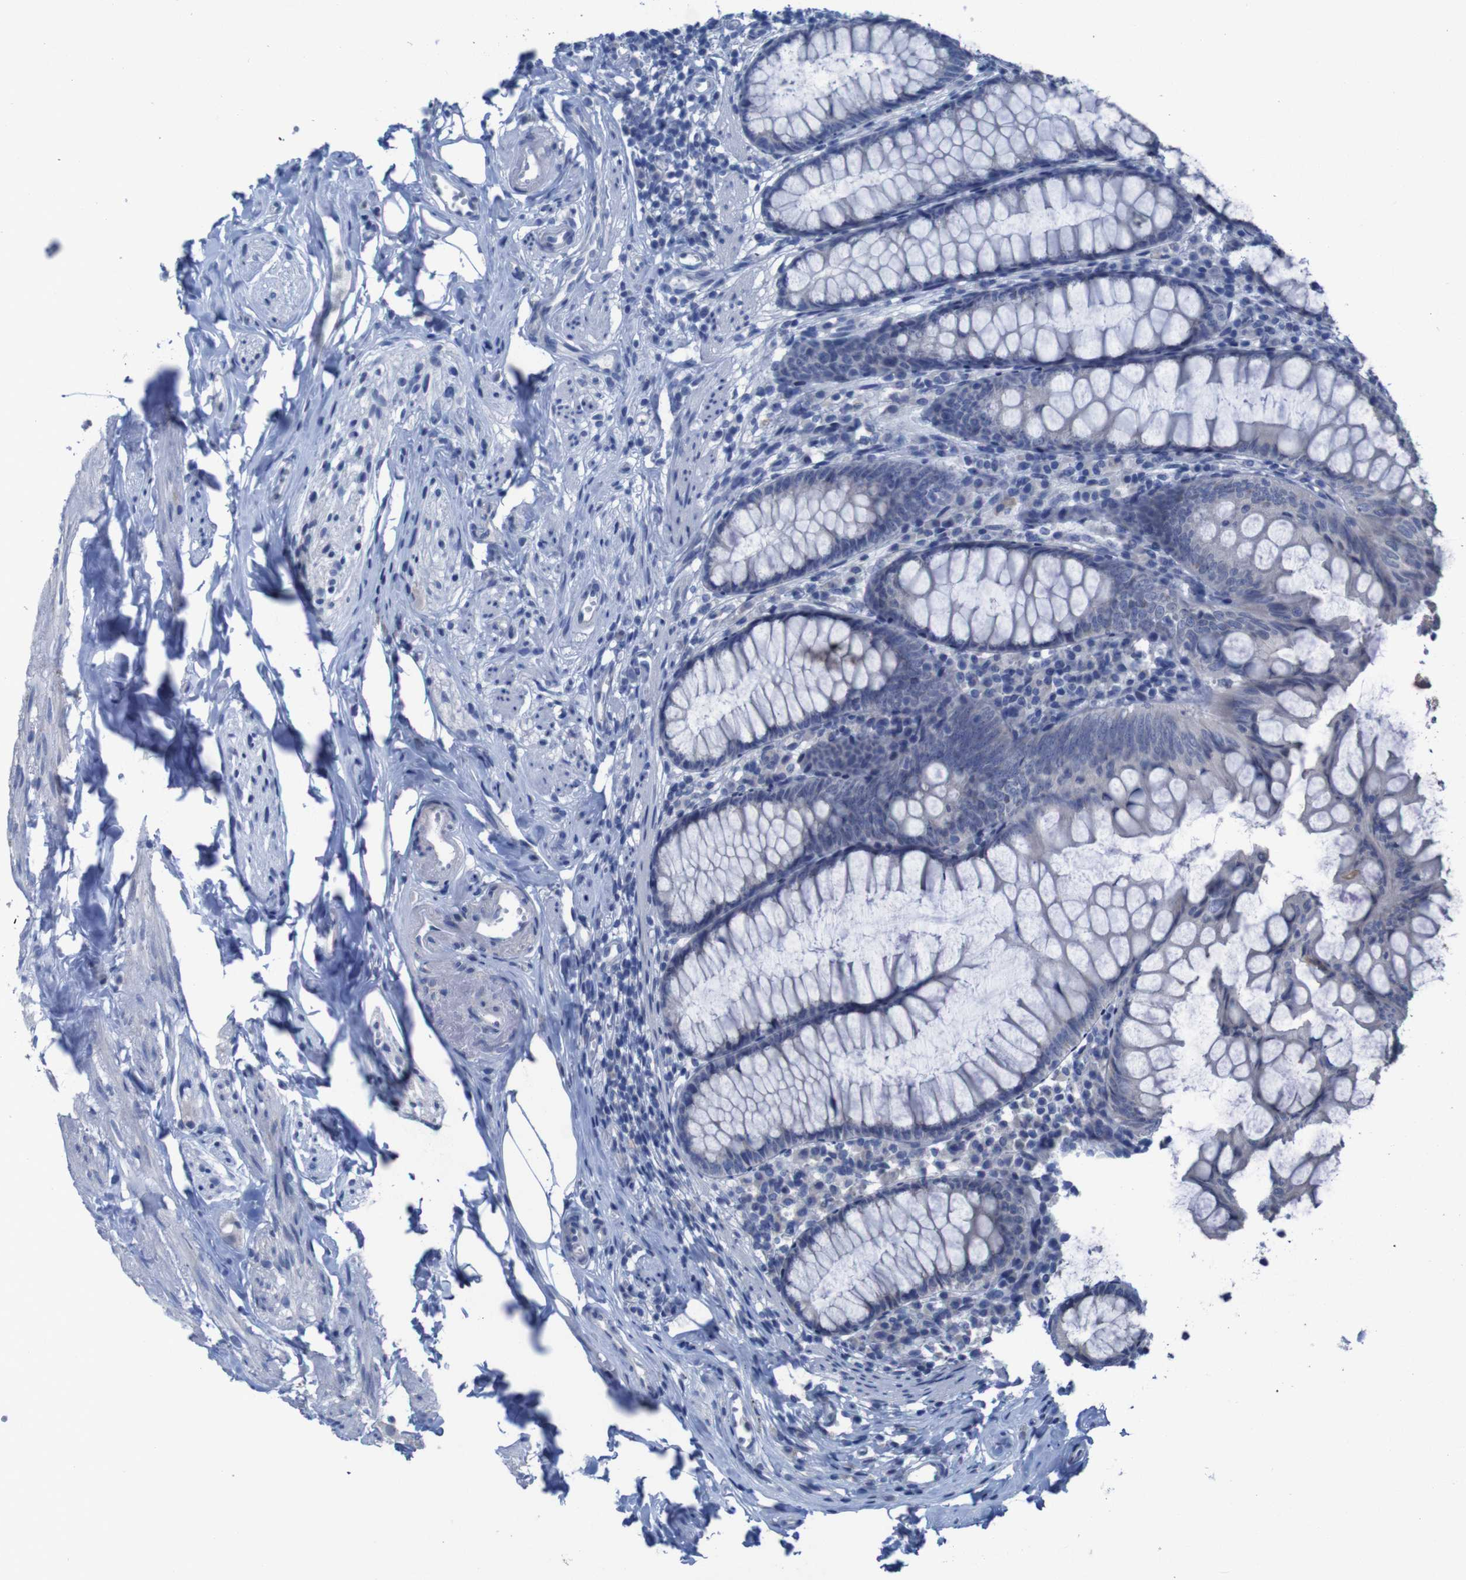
{"staining": {"intensity": "negative", "quantity": "none", "location": "none"}, "tissue": "appendix", "cell_type": "Glandular cells", "image_type": "normal", "snomed": [{"axis": "morphology", "description": "Normal tissue, NOS"}, {"axis": "topography", "description": "Appendix"}], "caption": "The micrograph reveals no significant expression in glandular cells of appendix. (DAB (3,3'-diaminobenzidine) IHC visualized using brightfield microscopy, high magnification).", "gene": "CLDN18", "patient": {"sex": "female", "age": 77}}